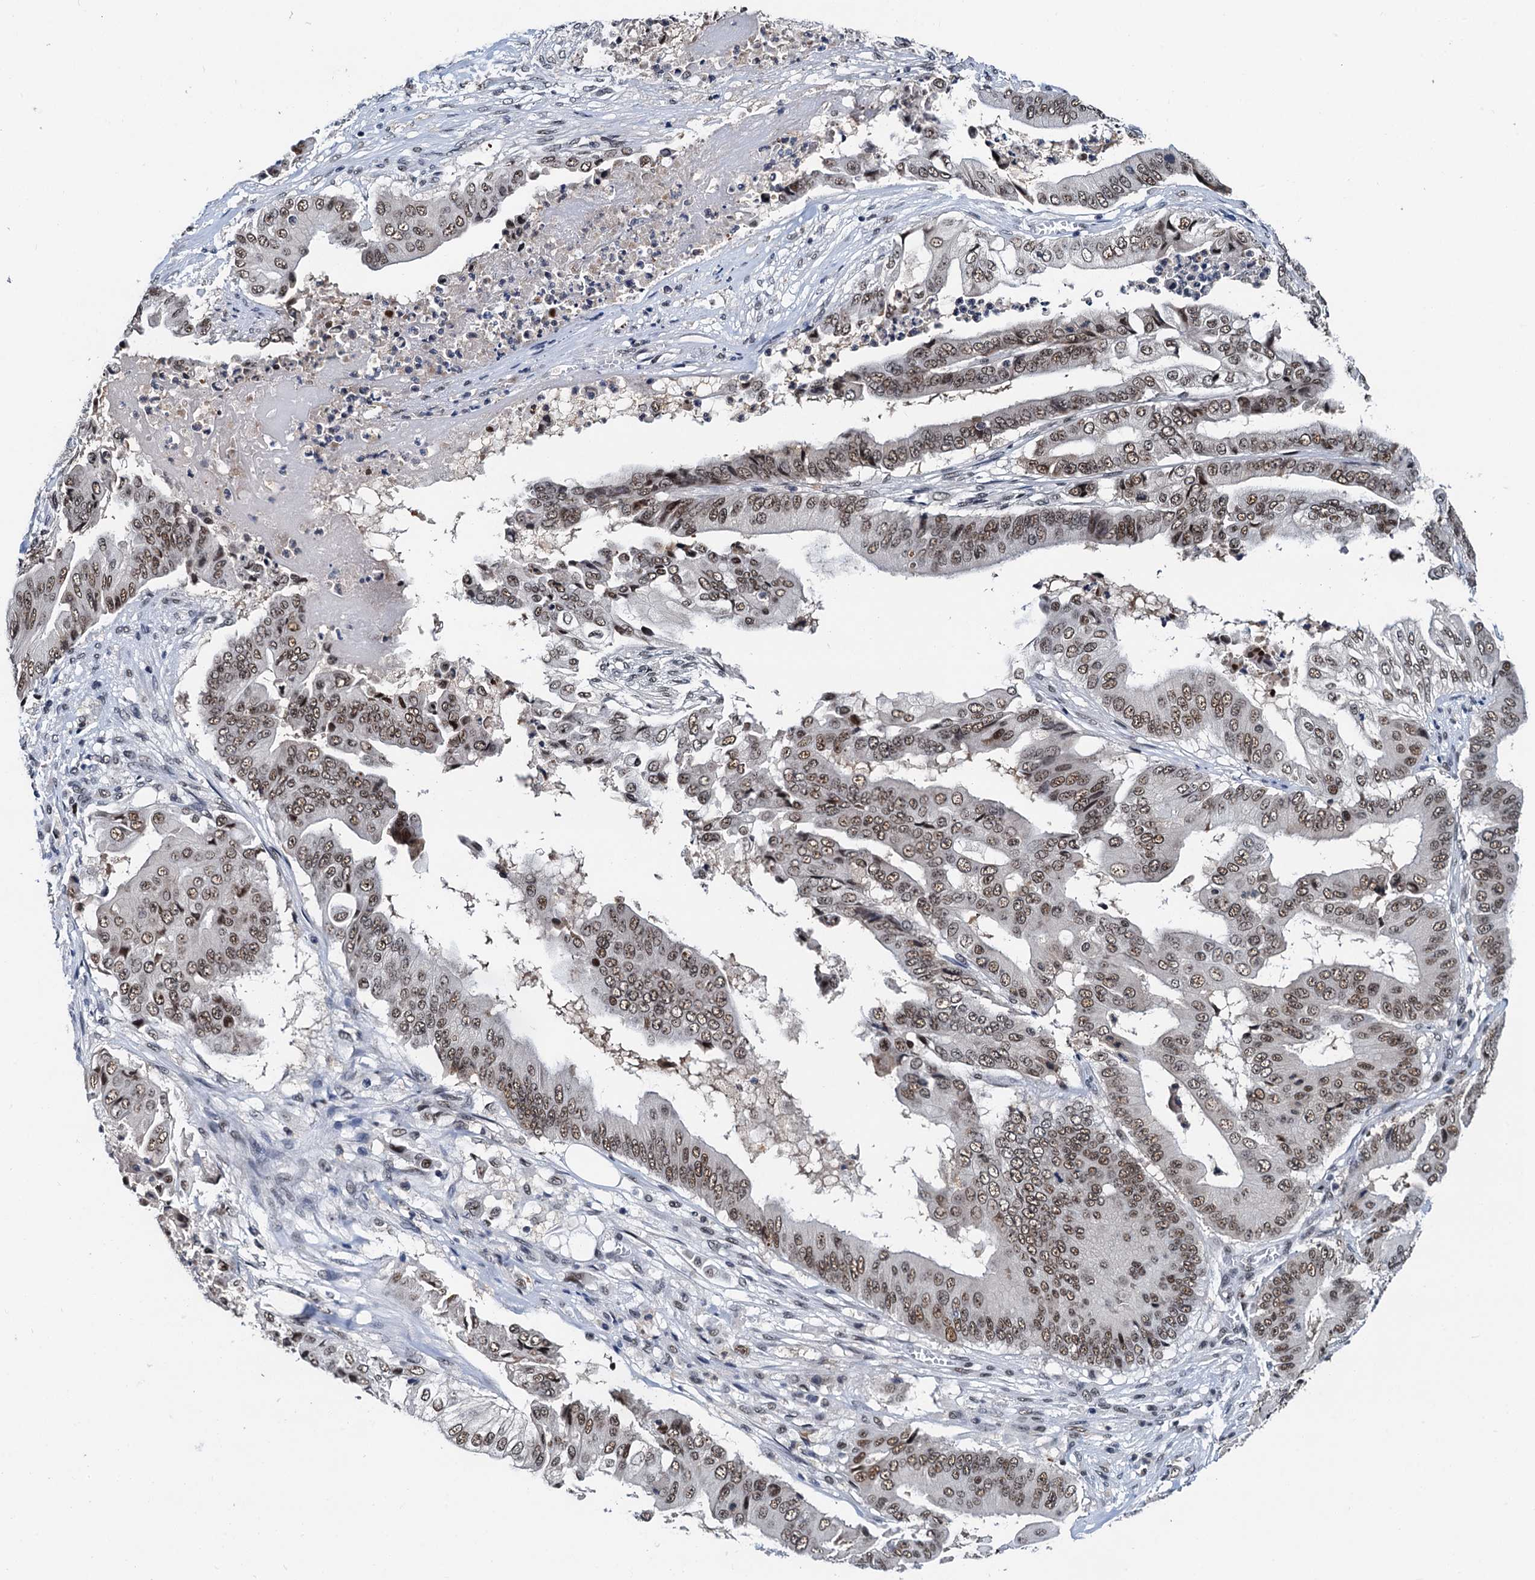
{"staining": {"intensity": "moderate", "quantity": ">75%", "location": "nuclear"}, "tissue": "pancreatic cancer", "cell_type": "Tumor cells", "image_type": "cancer", "snomed": [{"axis": "morphology", "description": "Adenocarcinoma, NOS"}, {"axis": "topography", "description": "Pancreas"}], "caption": "This is an image of immunohistochemistry (IHC) staining of adenocarcinoma (pancreatic), which shows moderate positivity in the nuclear of tumor cells.", "gene": "SNRPD1", "patient": {"sex": "female", "age": 77}}